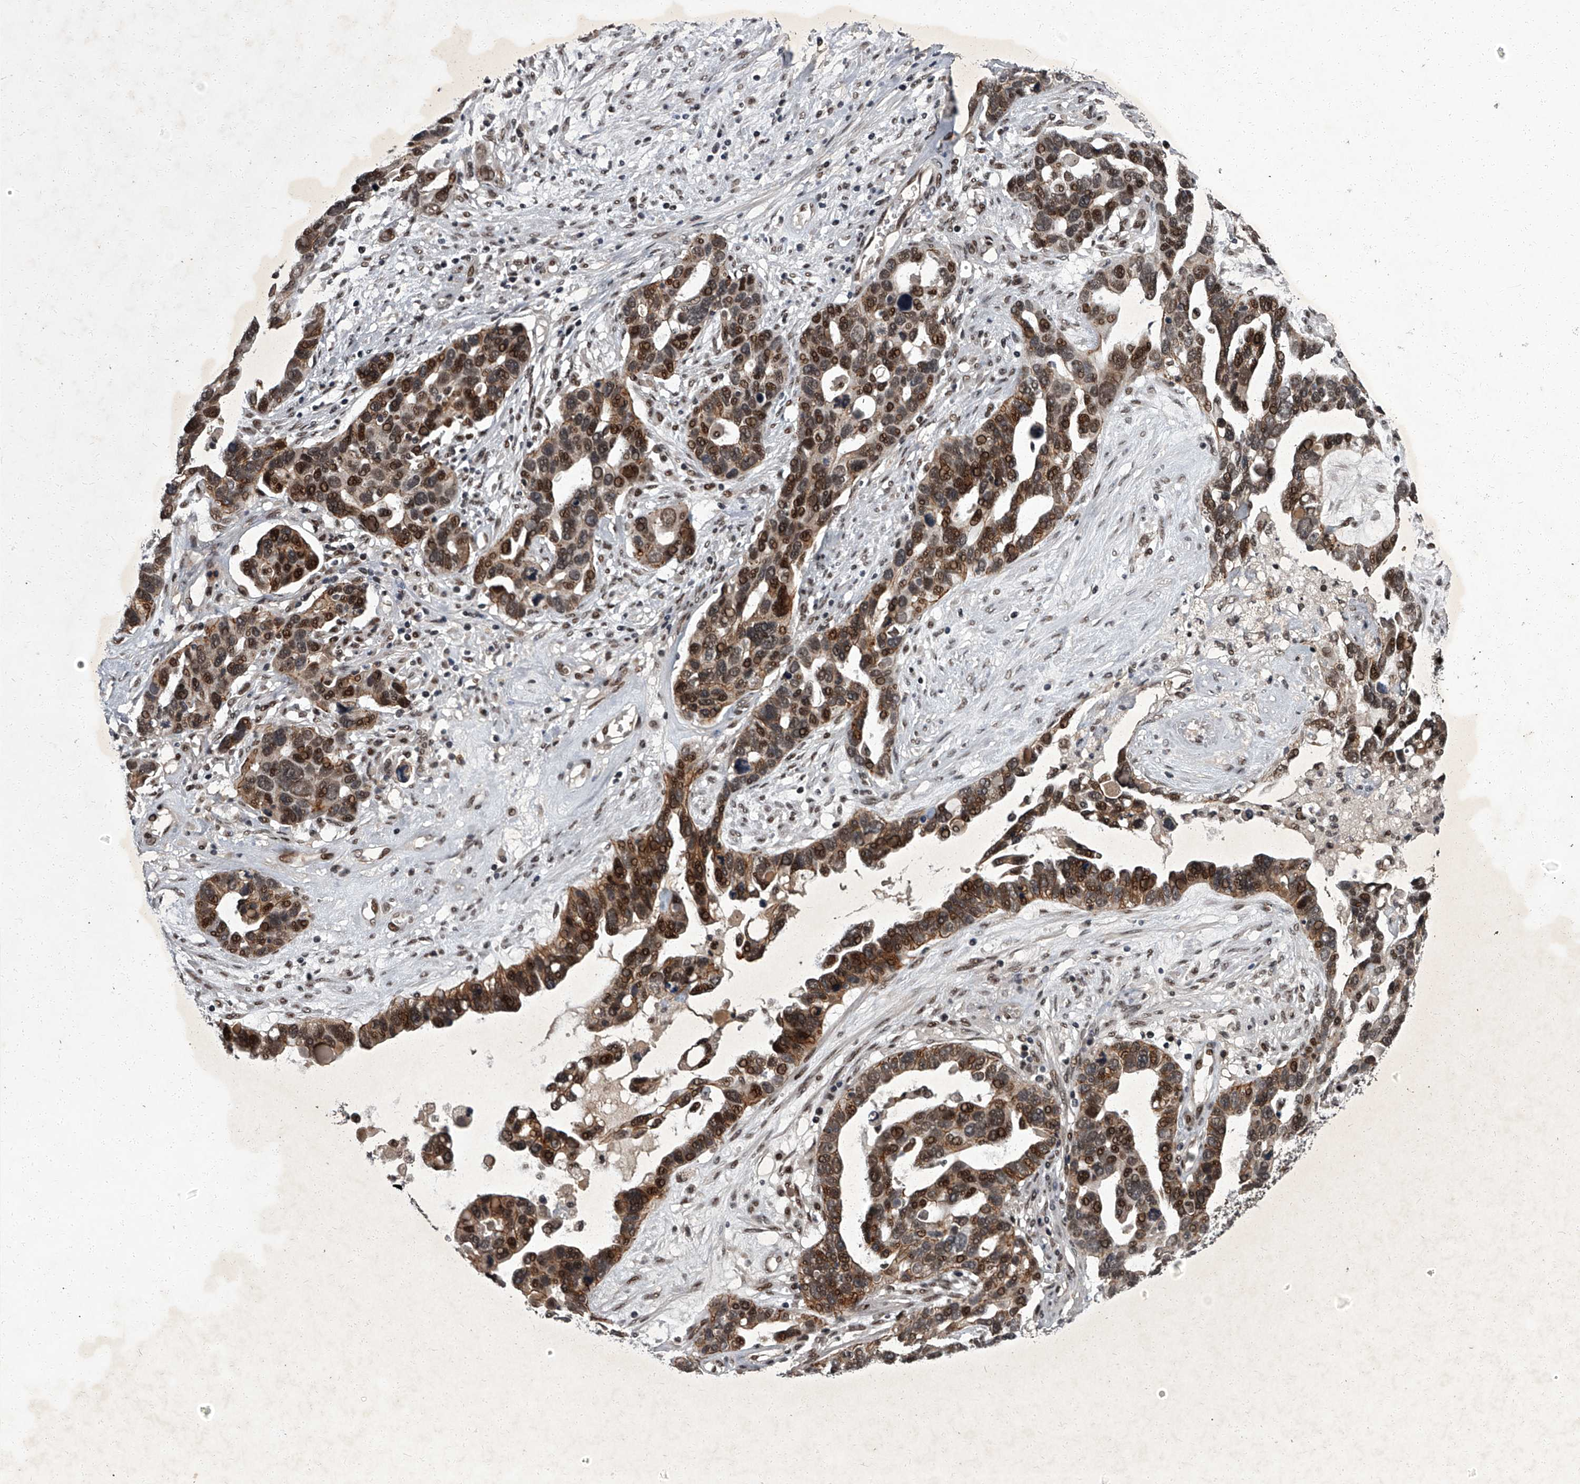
{"staining": {"intensity": "moderate", "quantity": ">75%", "location": "cytoplasmic/membranous,nuclear"}, "tissue": "ovarian cancer", "cell_type": "Tumor cells", "image_type": "cancer", "snomed": [{"axis": "morphology", "description": "Cystadenocarcinoma, serous, NOS"}, {"axis": "topography", "description": "Ovary"}], "caption": "Immunohistochemistry (IHC) staining of serous cystadenocarcinoma (ovarian), which reveals medium levels of moderate cytoplasmic/membranous and nuclear expression in approximately >75% of tumor cells indicating moderate cytoplasmic/membranous and nuclear protein staining. The staining was performed using DAB (brown) for protein detection and nuclei were counterstained in hematoxylin (blue).", "gene": "ZNF518B", "patient": {"sex": "female", "age": 54}}